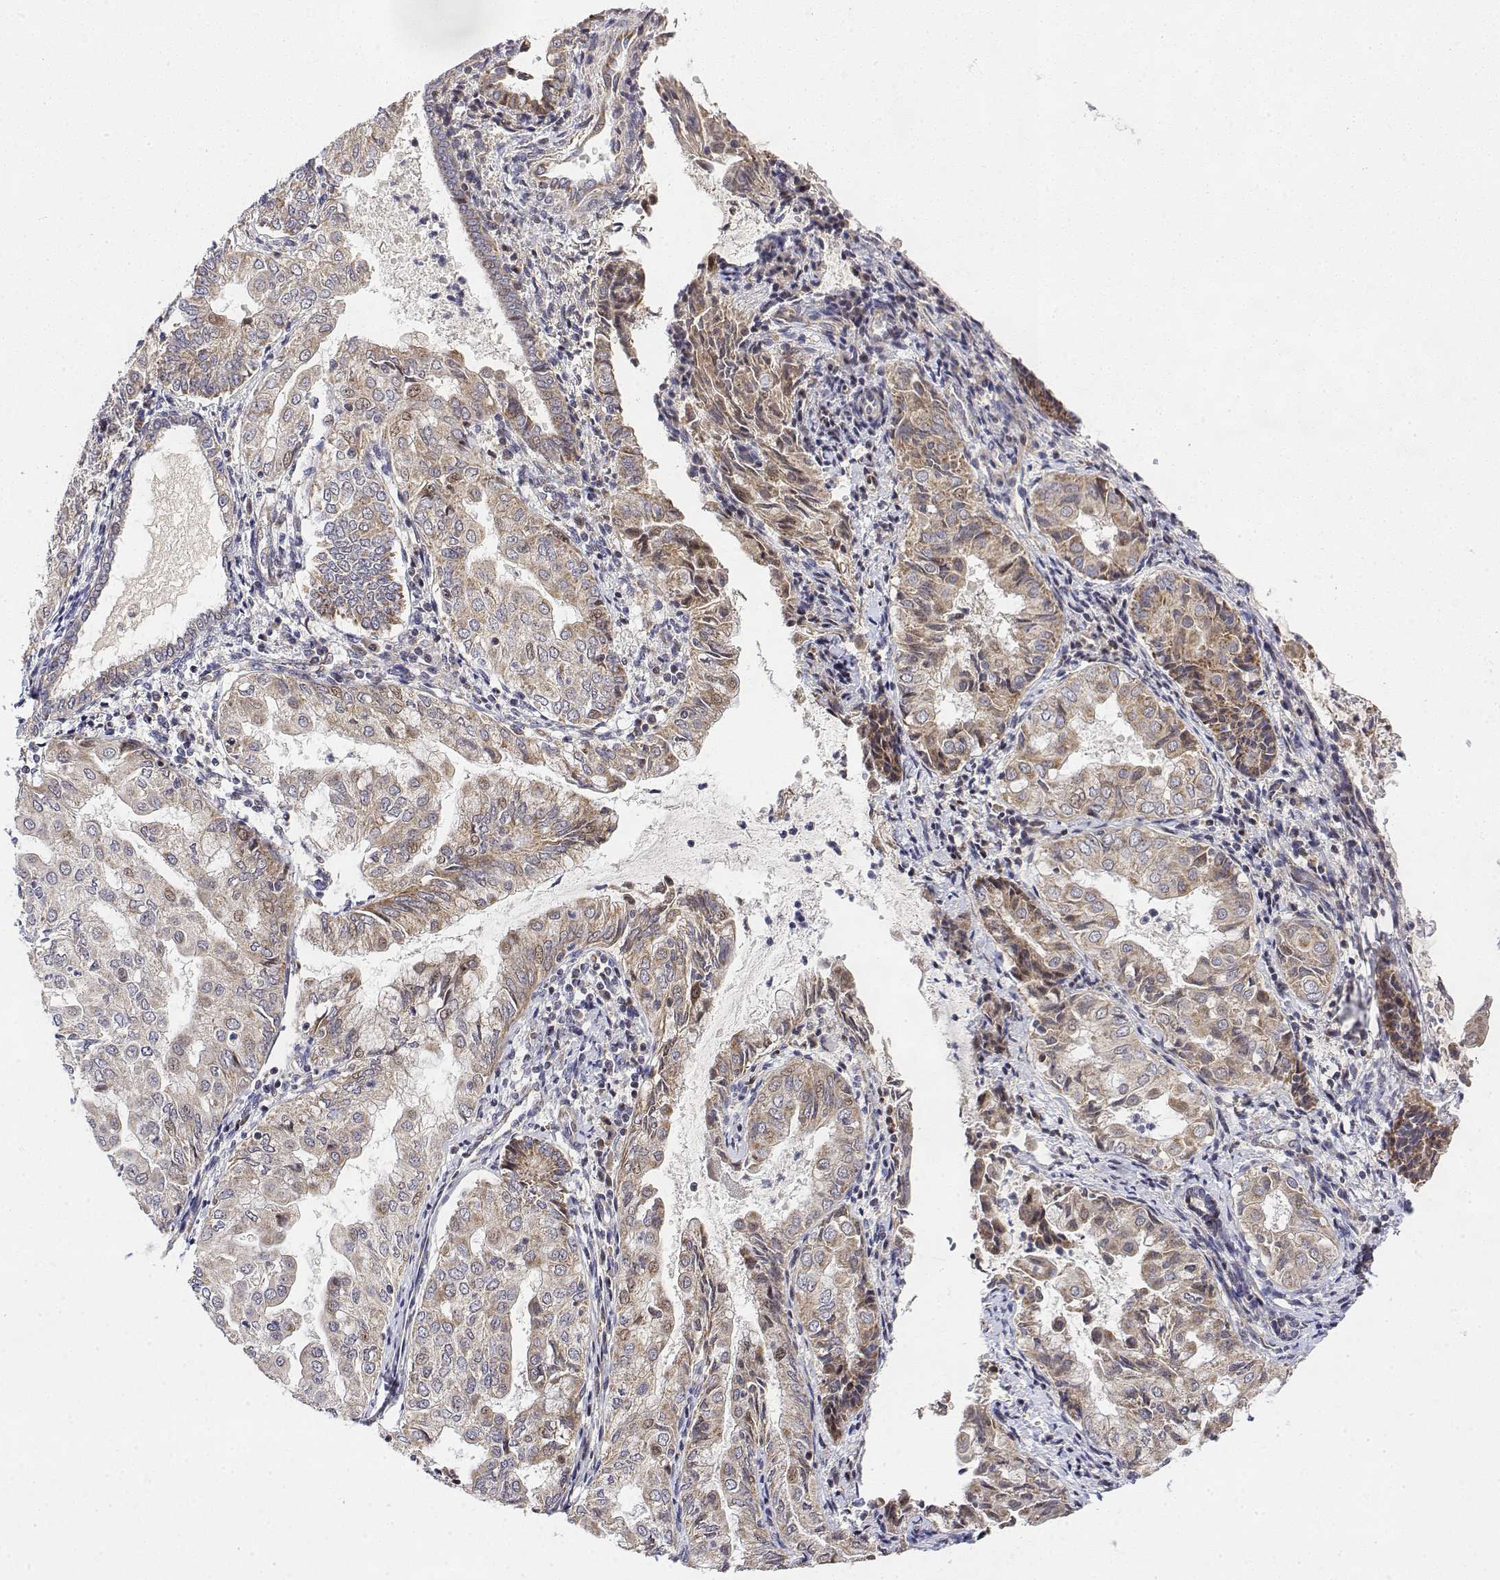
{"staining": {"intensity": "moderate", "quantity": "25%-75%", "location": "cytoplasmic/membranous"}, "tissue": "endometrial cancer", "cell_type": "Tumor cells", "image_type": "cancer", "snomed": [{"axis": "morphology", "description": "Adenocarcinoma, NOS"}, {"axis": "topography", "description": "Endometrium"}], "caption": "About 25%-75% of tumor cells in endometrial cancer show moderate cytoplasmic/membranous protein expression as visualized by brown immunohistochemical staining.", "gene": "GADD45GIP1", "patient": {"sex": "female", "age": 68}}